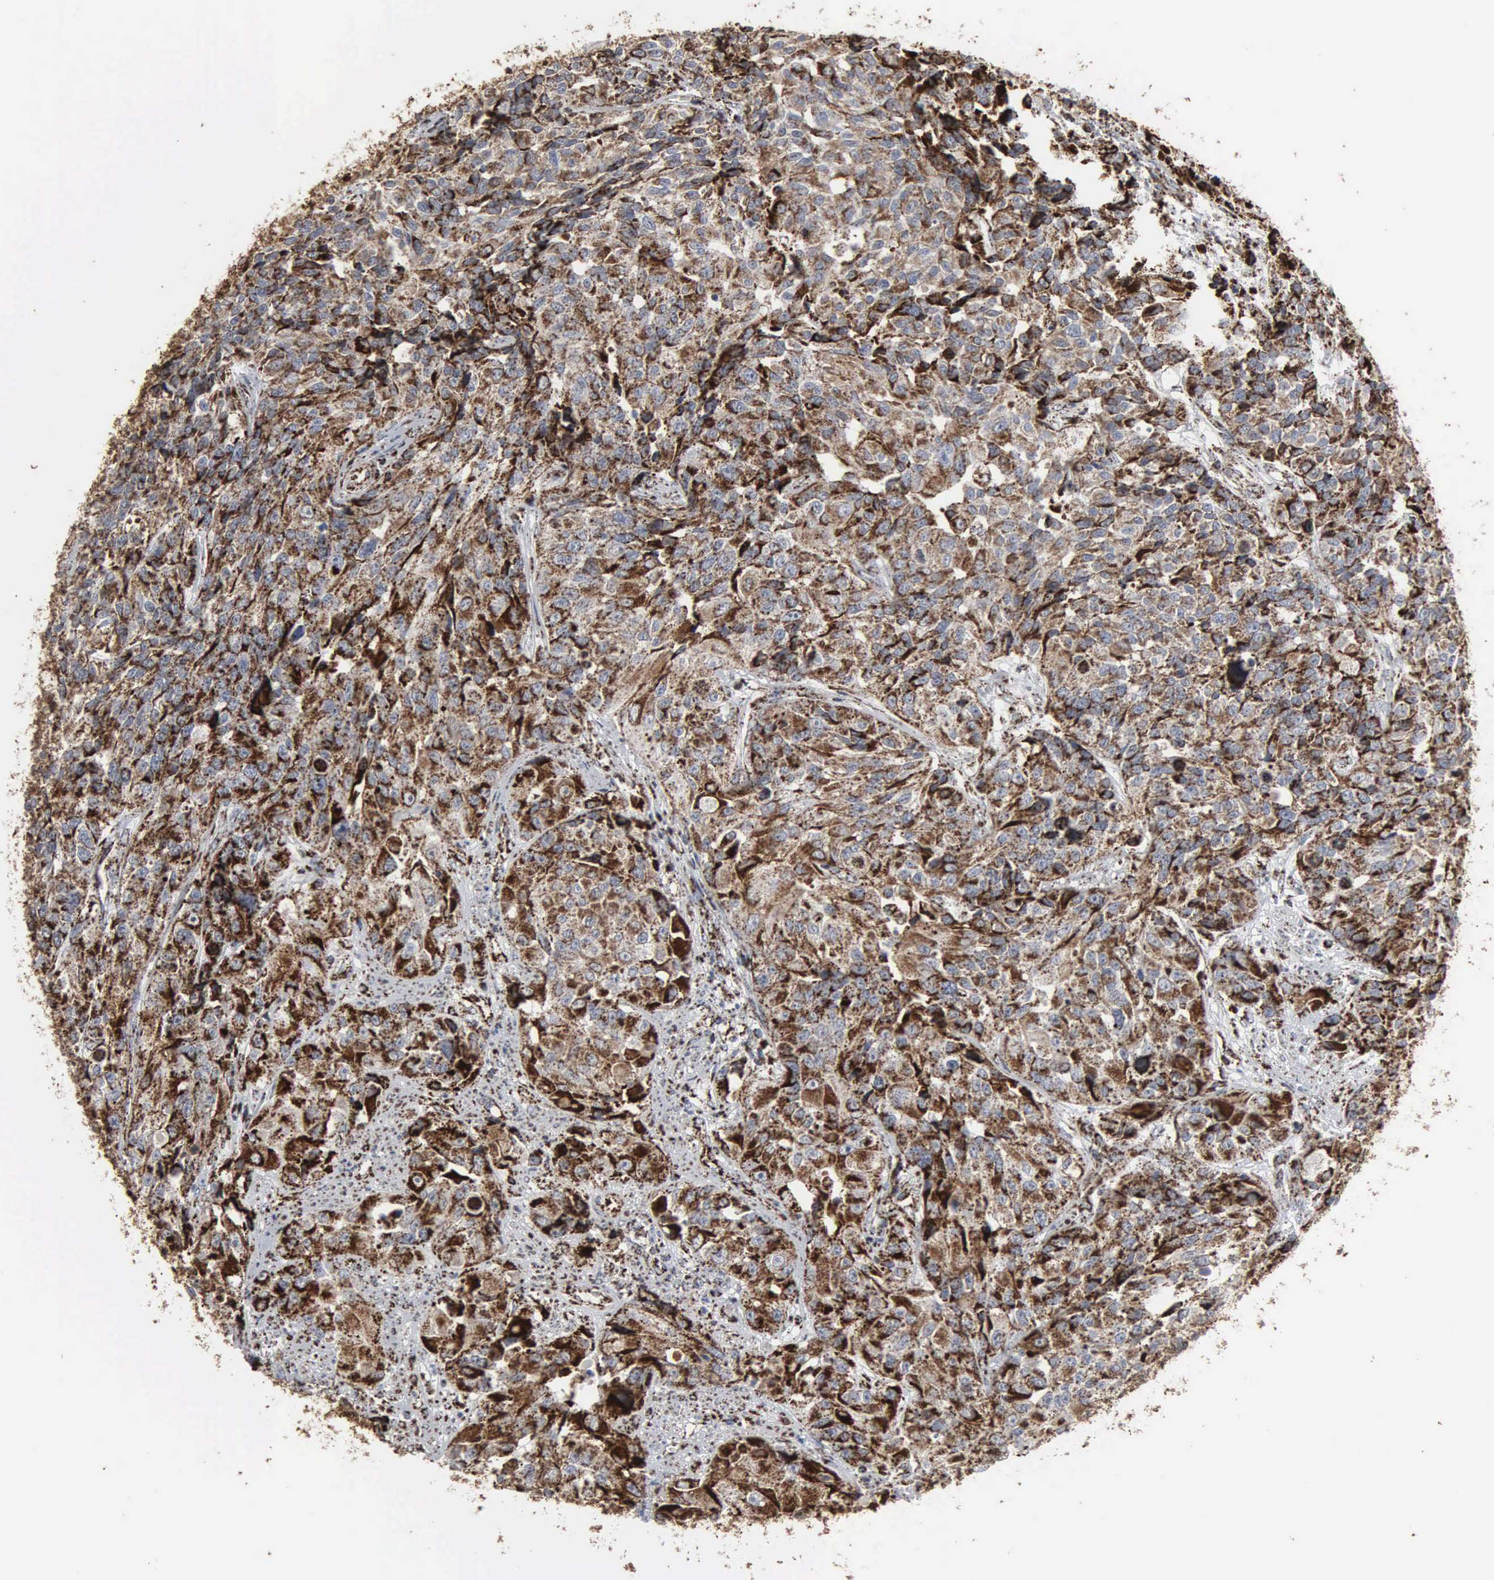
{"staining": {"intensity": "strong", "quantity": ">75%", "location": "cytoplasmic/membranous"}, "tissue": "urothelial cancer", "cell_type": "Tumor cells", "image_type": "cancer", "snomed": [{"axis": "morphology", "description": "Urothelial carcinoma, High grade"}, {"axis": "topography", "description": "Urinary bladder"}], "caption": "This image reveals immunohistochemistry staining of urothelial cancer, with high strong cytoplasmic/membranous staining in about >75% of tumor cells.", "gene": "HSPA9", "patient": {"sex": "female", "age": 81}}